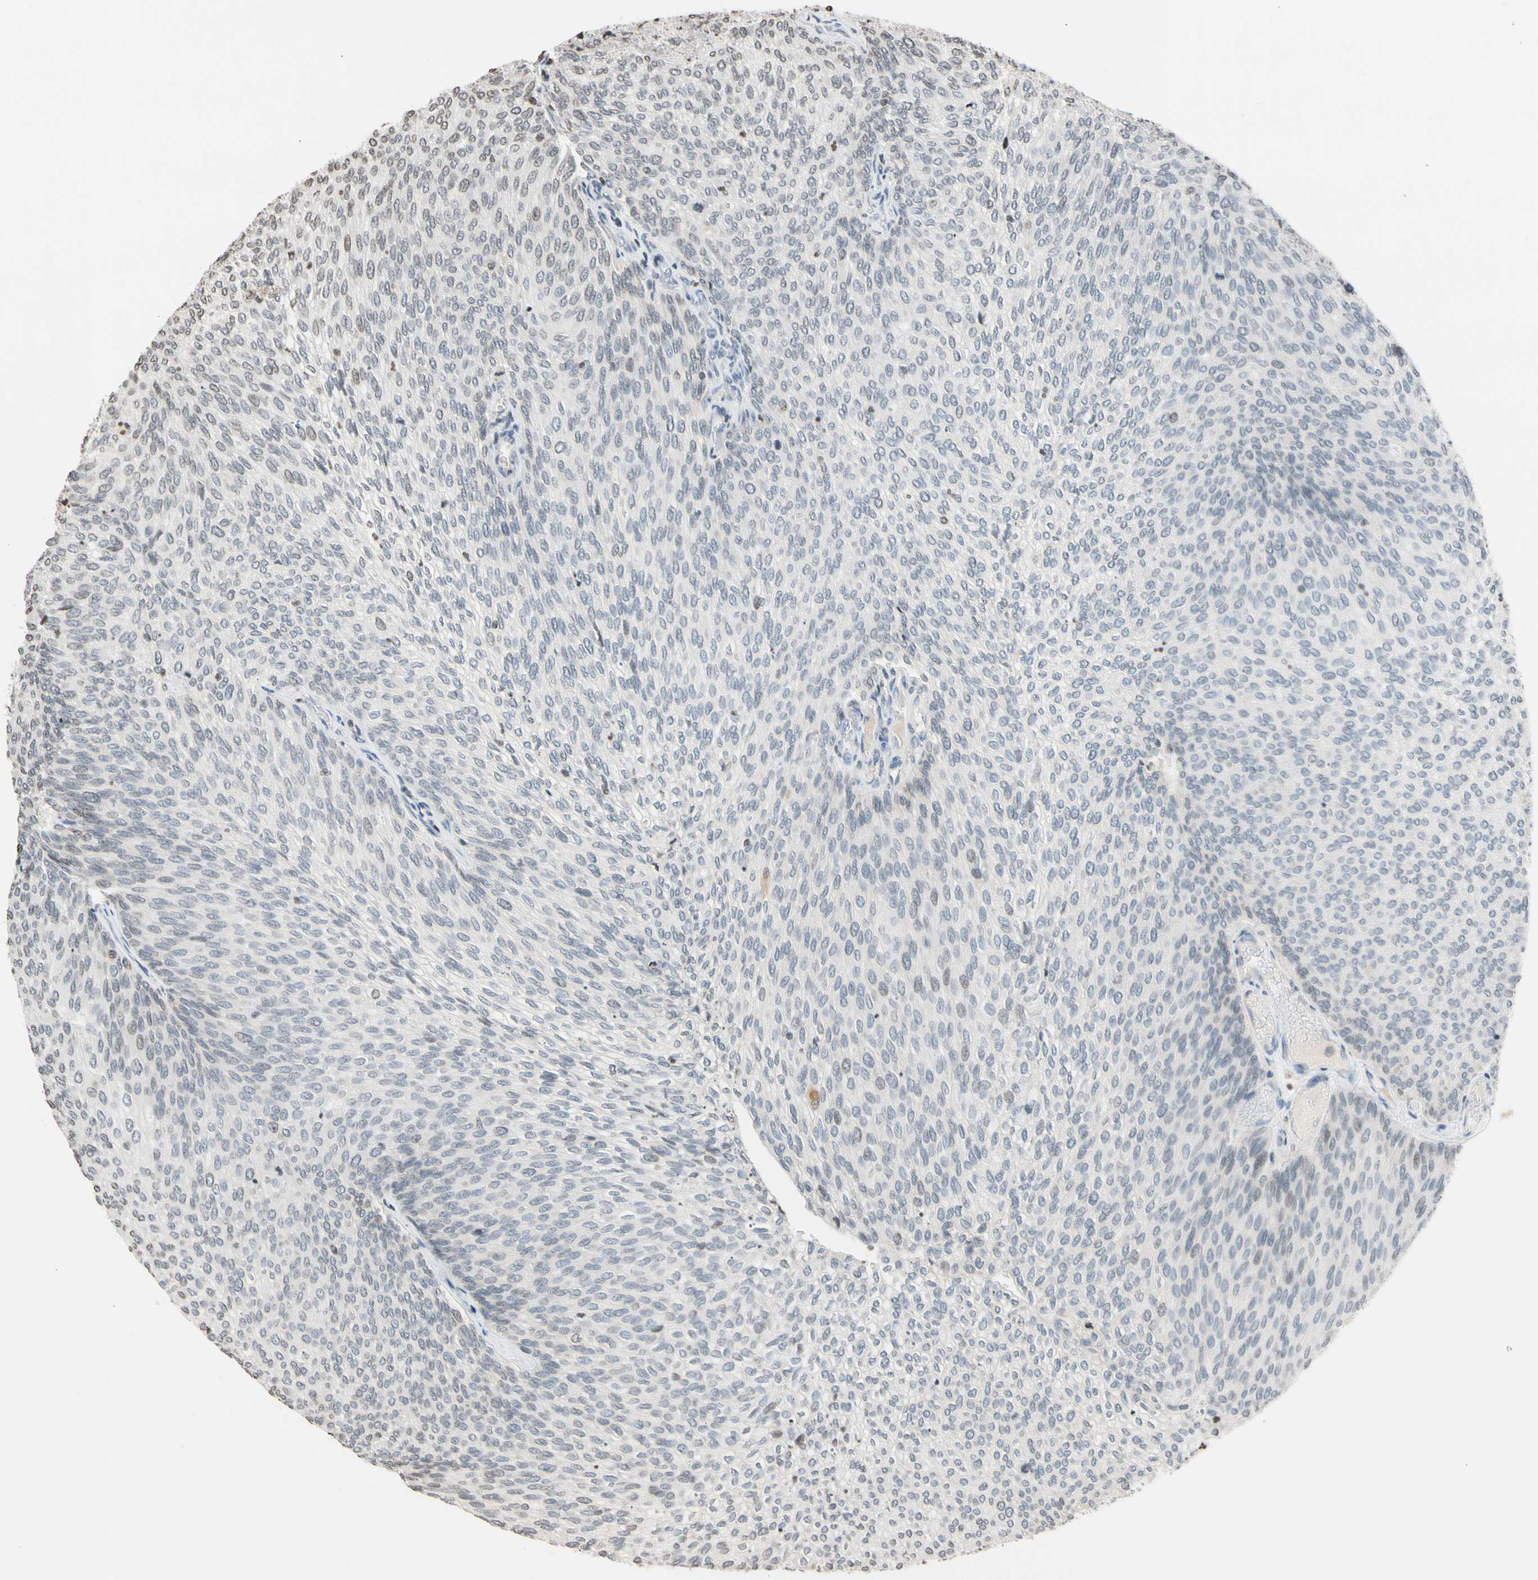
{"staining": {"intensity": "negative", "quantity": "none", "location": "none"}, "tissue": "urothelial cancer", "cell_type": "Tumor cells", "image_type": "cancer", "snomed": [{"axis": "morphology", "description": "Urothelial carcinoma, Low grade"}, {"axis": "topography", "description": "Urinary bladder"}], "caption": "A high-resolution histopathology image shows immunohistochemistry (IHC) staining of urothelial cancer, which shows no significant positivity in tumor cells.", "gene": "GPX4", "patient": {"sex": "female", "age": 79}}